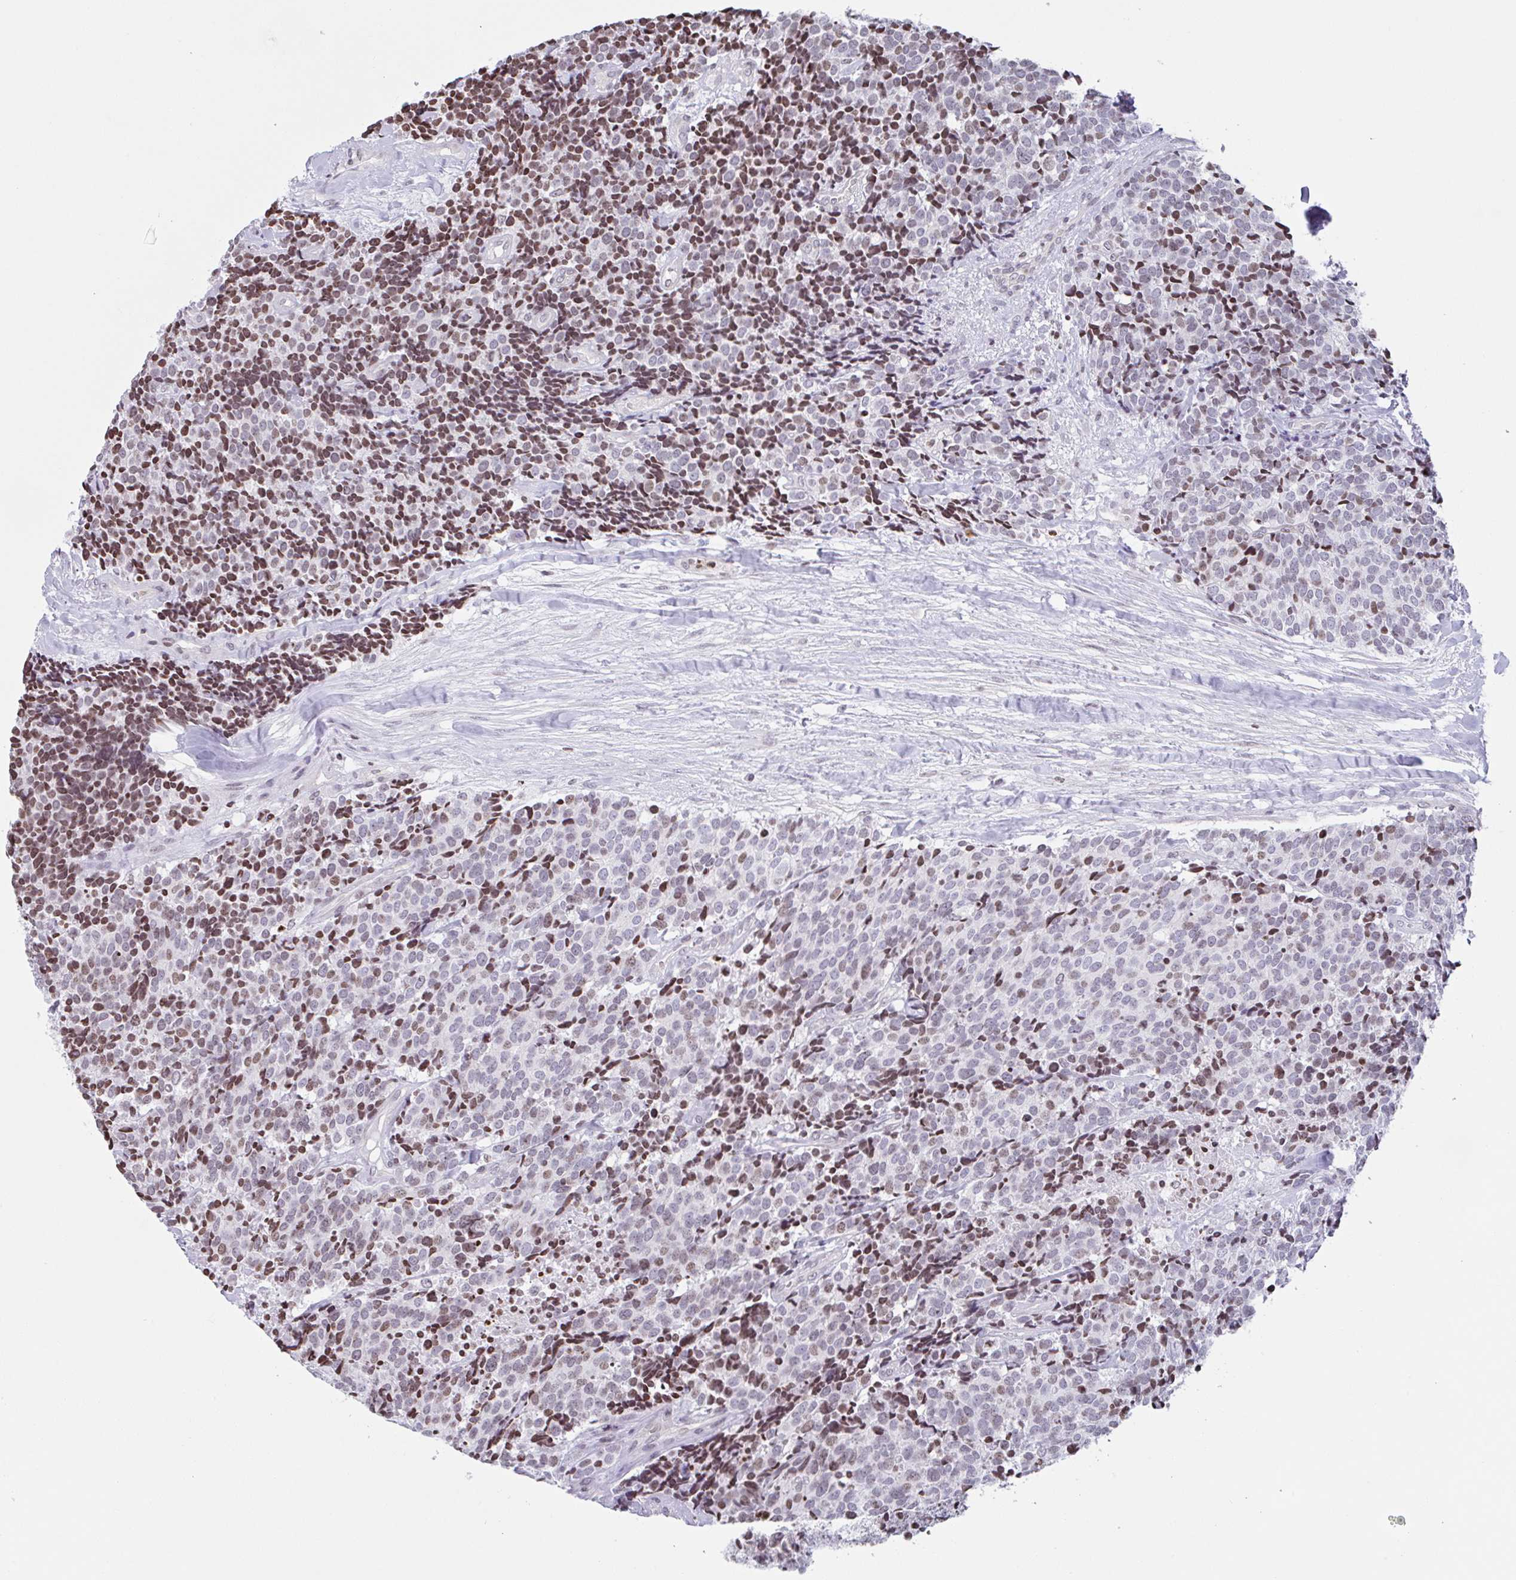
{"staining": {"intensity": "moderate", "quantity": "<25%", "location": "nuclear"}, "tissue": "carcinoid", "cell_type": "Tumor cells", "image_type": "cancer", "snomed": [{"axis": "morphology", "description": "Carcinoid, malignant, NOS"}, {"axis": "topography", "description": "Skin"}], "caption": "Carcinoid (malignant) tissue displays moderate nuclear expression in about <25% of tumor cells, visualized by immunohistochemistry.", "gene": "NOL6", "patient": {"sex": "female", "age": 79}}